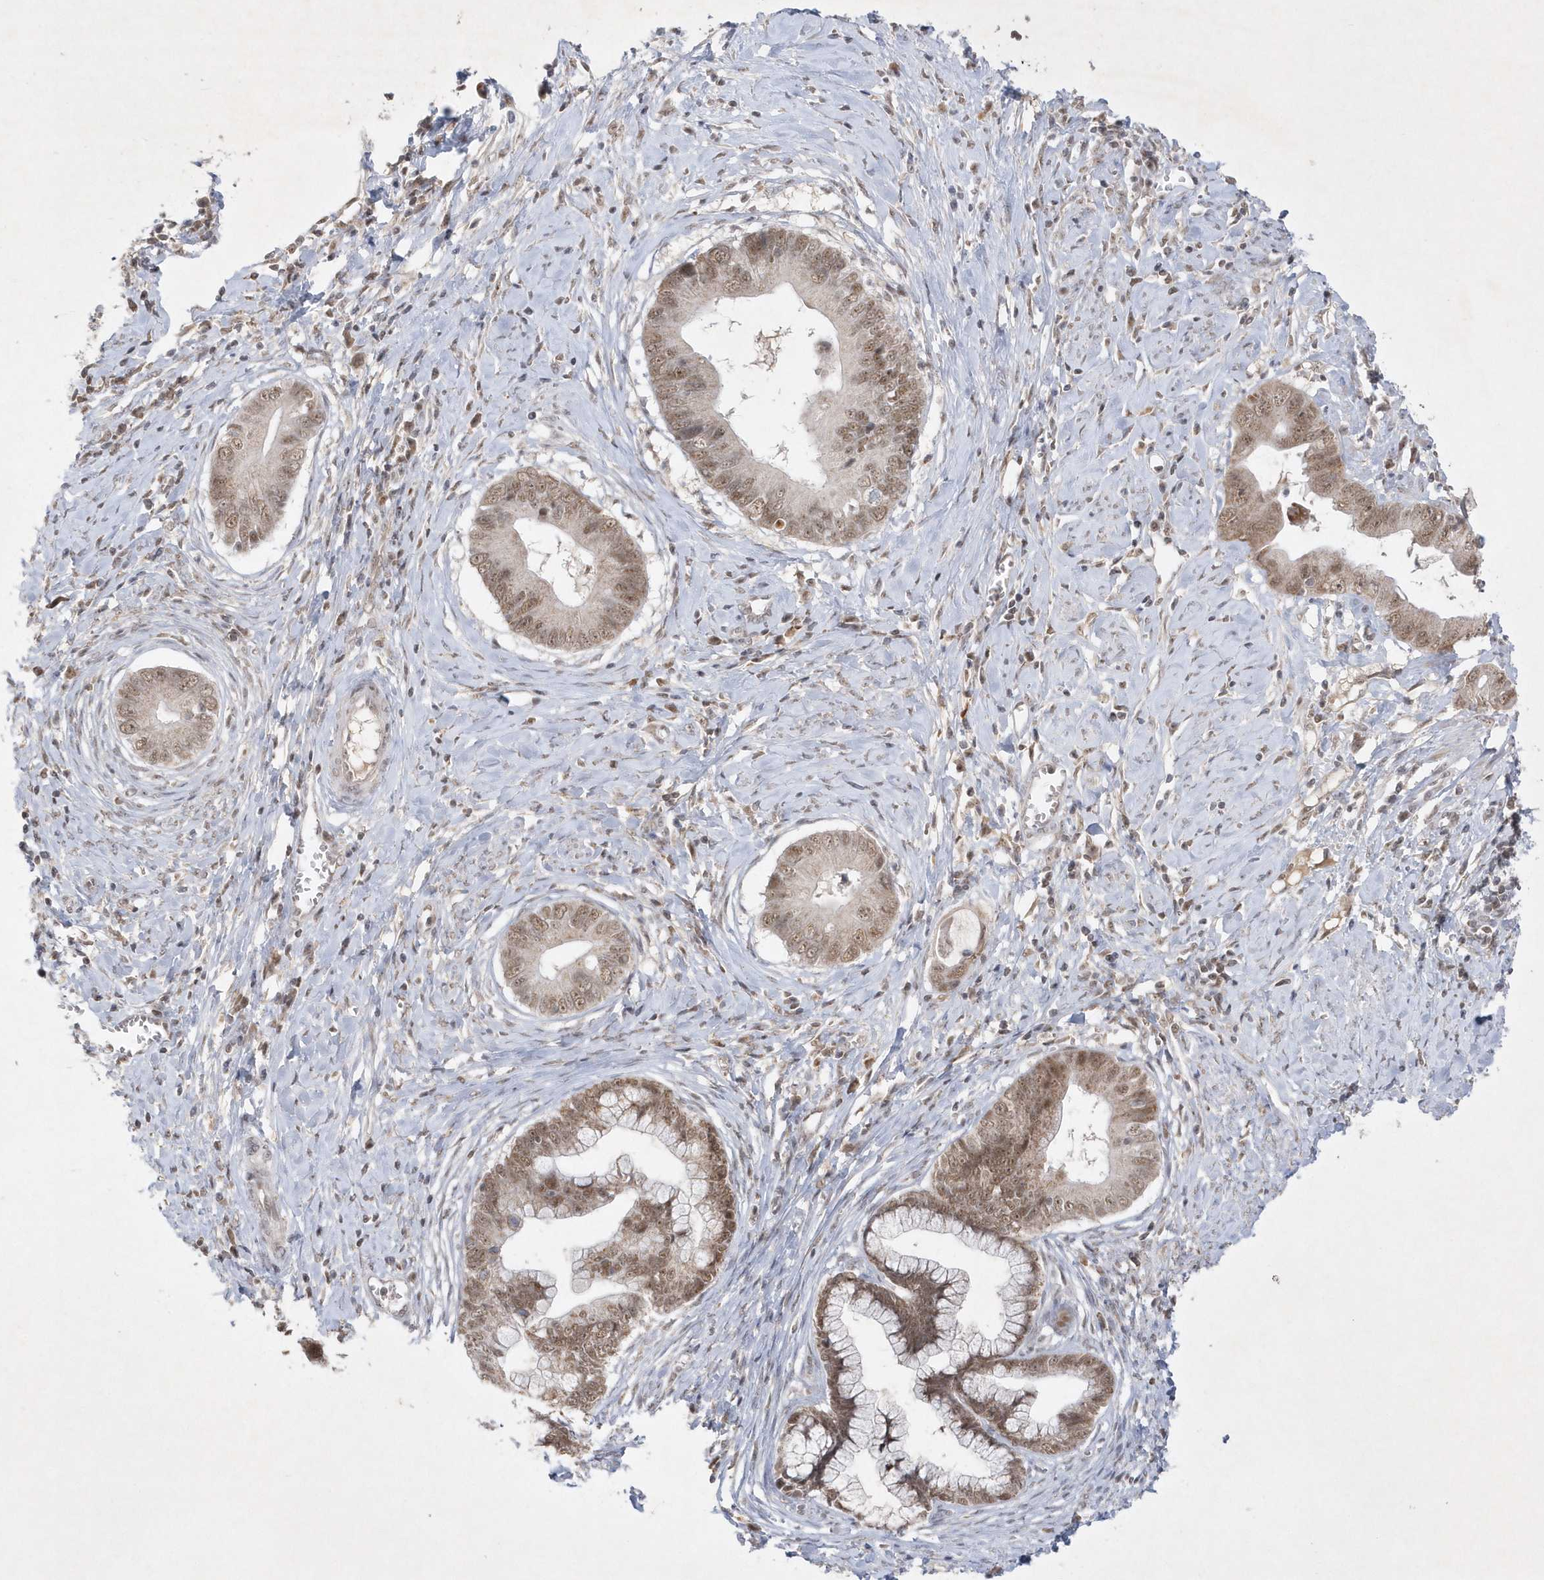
{"staining": {"intensity": "moderate", "quantity": ">75%", "location": "nuclear"}, "tissue": "cervical cancer", "cell_type": "Tumor cells", "image_type": "cancer", "snomed": [{"axis": "morphology", "description": "Adenocarcinoma, NOS"}, {"axis": "topography", "description": "Cervix"}], "caption": "Moderate nuclear expression for a protein is seen in about >75% of tumor cells of cervical cancer using immunohistochemistry (IHC).", "gene": "CPSF3", "patient": {"sex": "female", "age": 44}}